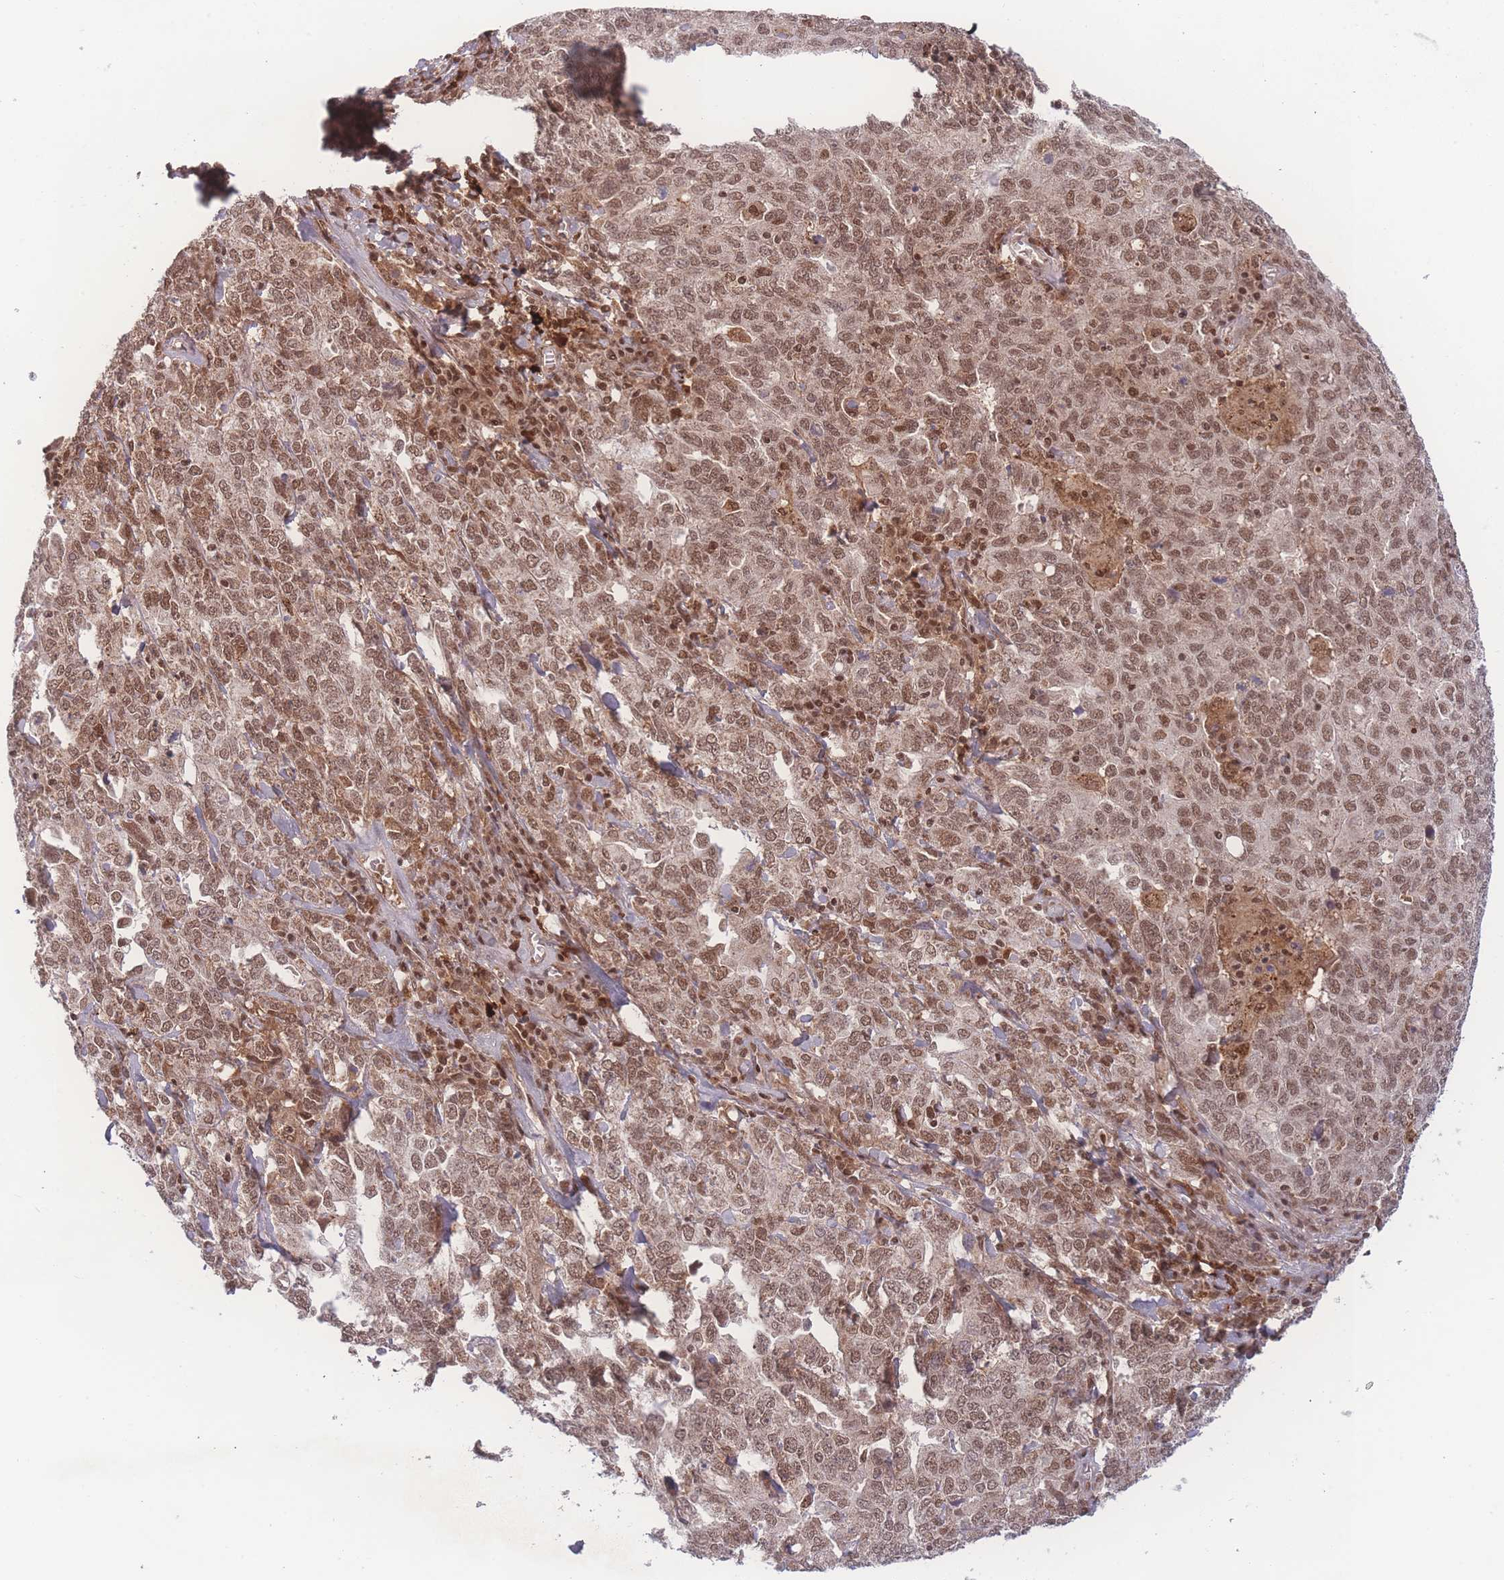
{"staining": {"intensity": "moderate", "quantity": ">75%", "location": "nuclear"}, "tissue": "ovarian cancer", "cell_type": "Tumor cells", "image_type": "cancer", "snomed": [{"axis": "morphology", "description": "Carcinoma, endometroid"}, {"axis": "topography", "description": "Ovary"}], "caption": "A high-resolution image shows IHC staining of ovarian endometroid carcinoma, which reveals moderate nuclear expression in about >75% of tumor cells.", "gene": "RAVER1", "patient": {"sex": "female", "age": 62}}